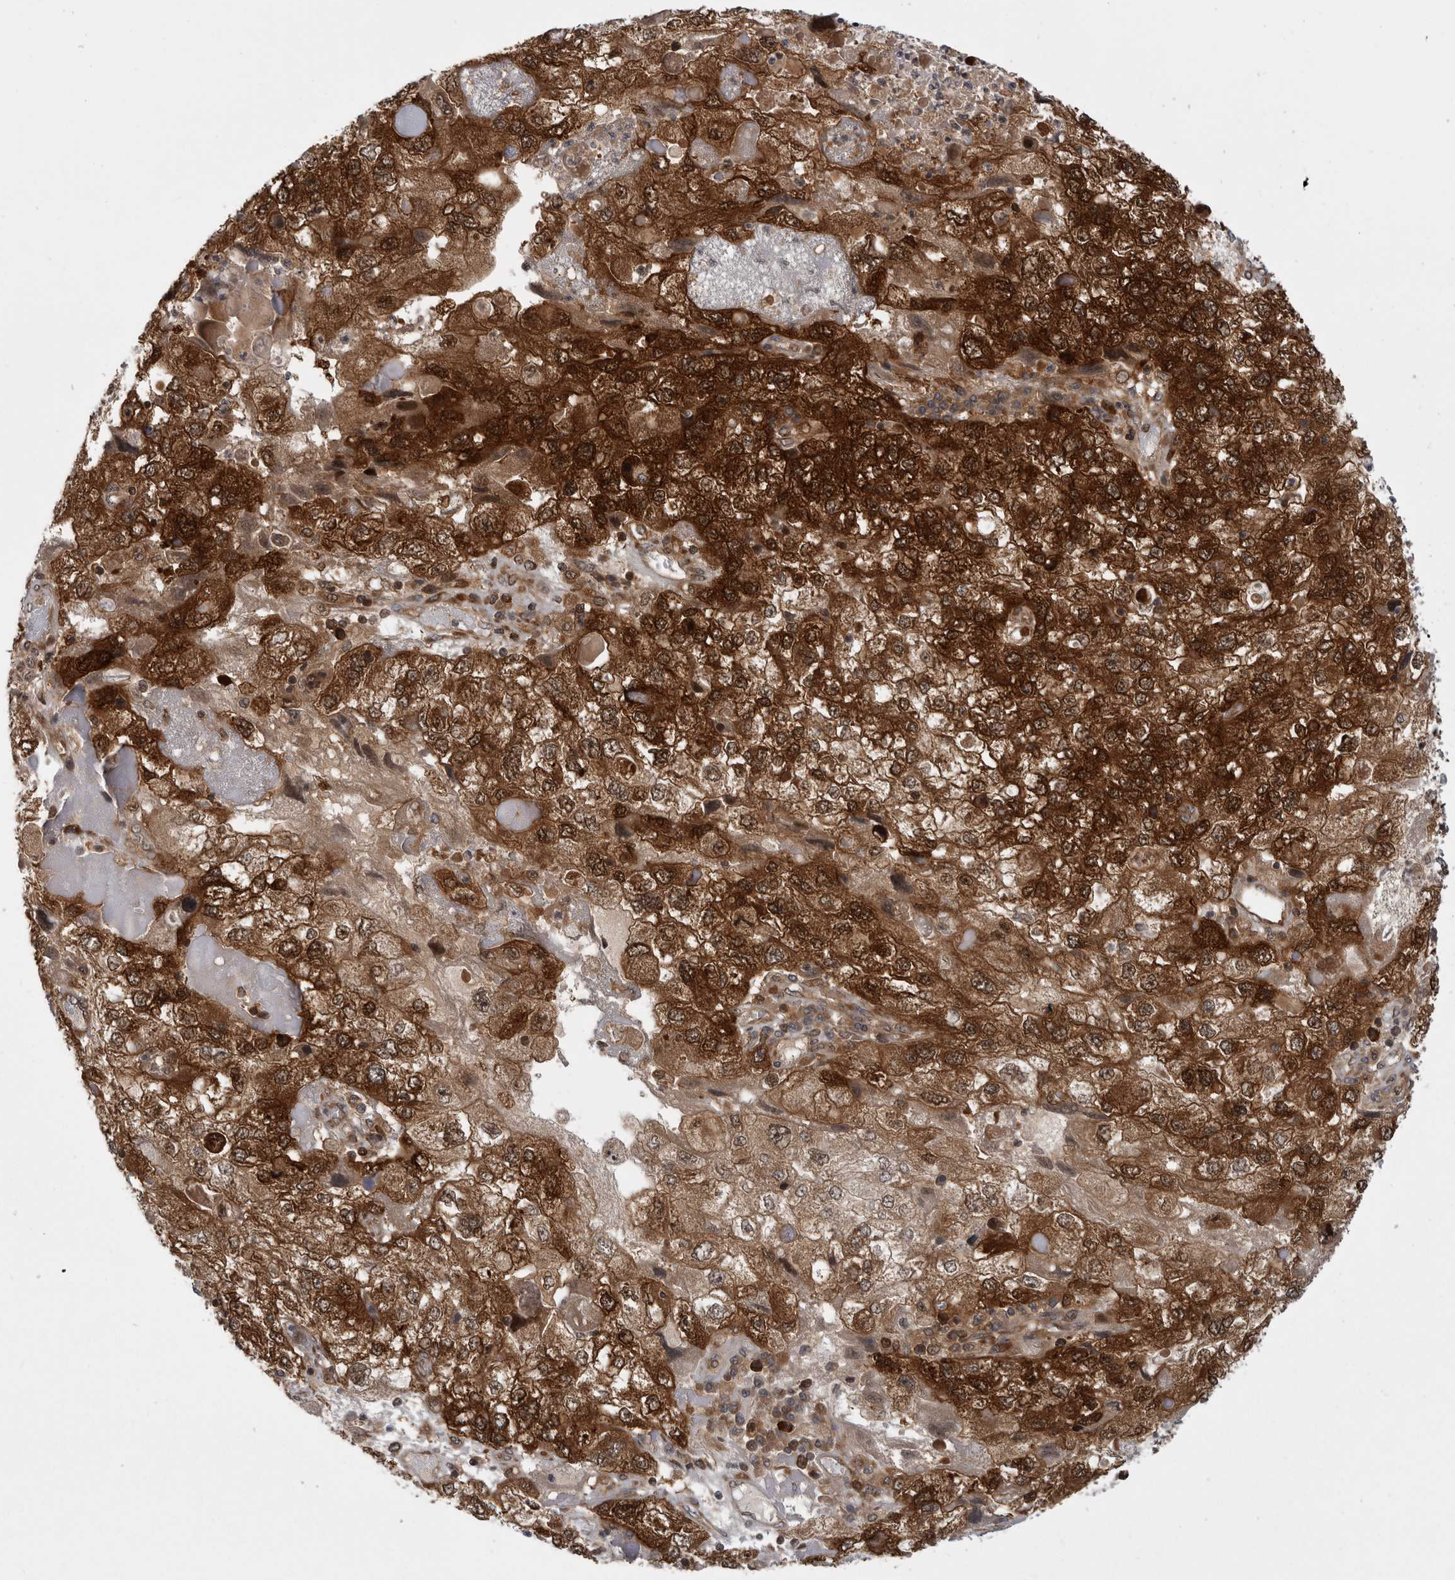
{"staining": {"intensity": "strong", "quantity": ">75%", "location": "cytoplasmic/membranous,nuclear"}, "tissue": "endometrial cancer", "cell_type": "Tumor cells", "image_type": "cancer", "snomed": [{"axis": "morphology", "description": "Adenocarcinoma, NOS"}, {"axis": "topography", "description": "Endometrium"}], "caption": "Immunohistochemical staining of endometrial adenocarcinoma reveals high levels of strong cytoplasmic/membranous and nuclear expression in approximately >75% of tumor cells.", "gene": "CACYBP", "patient": {"sex": "female", "age": 49}}